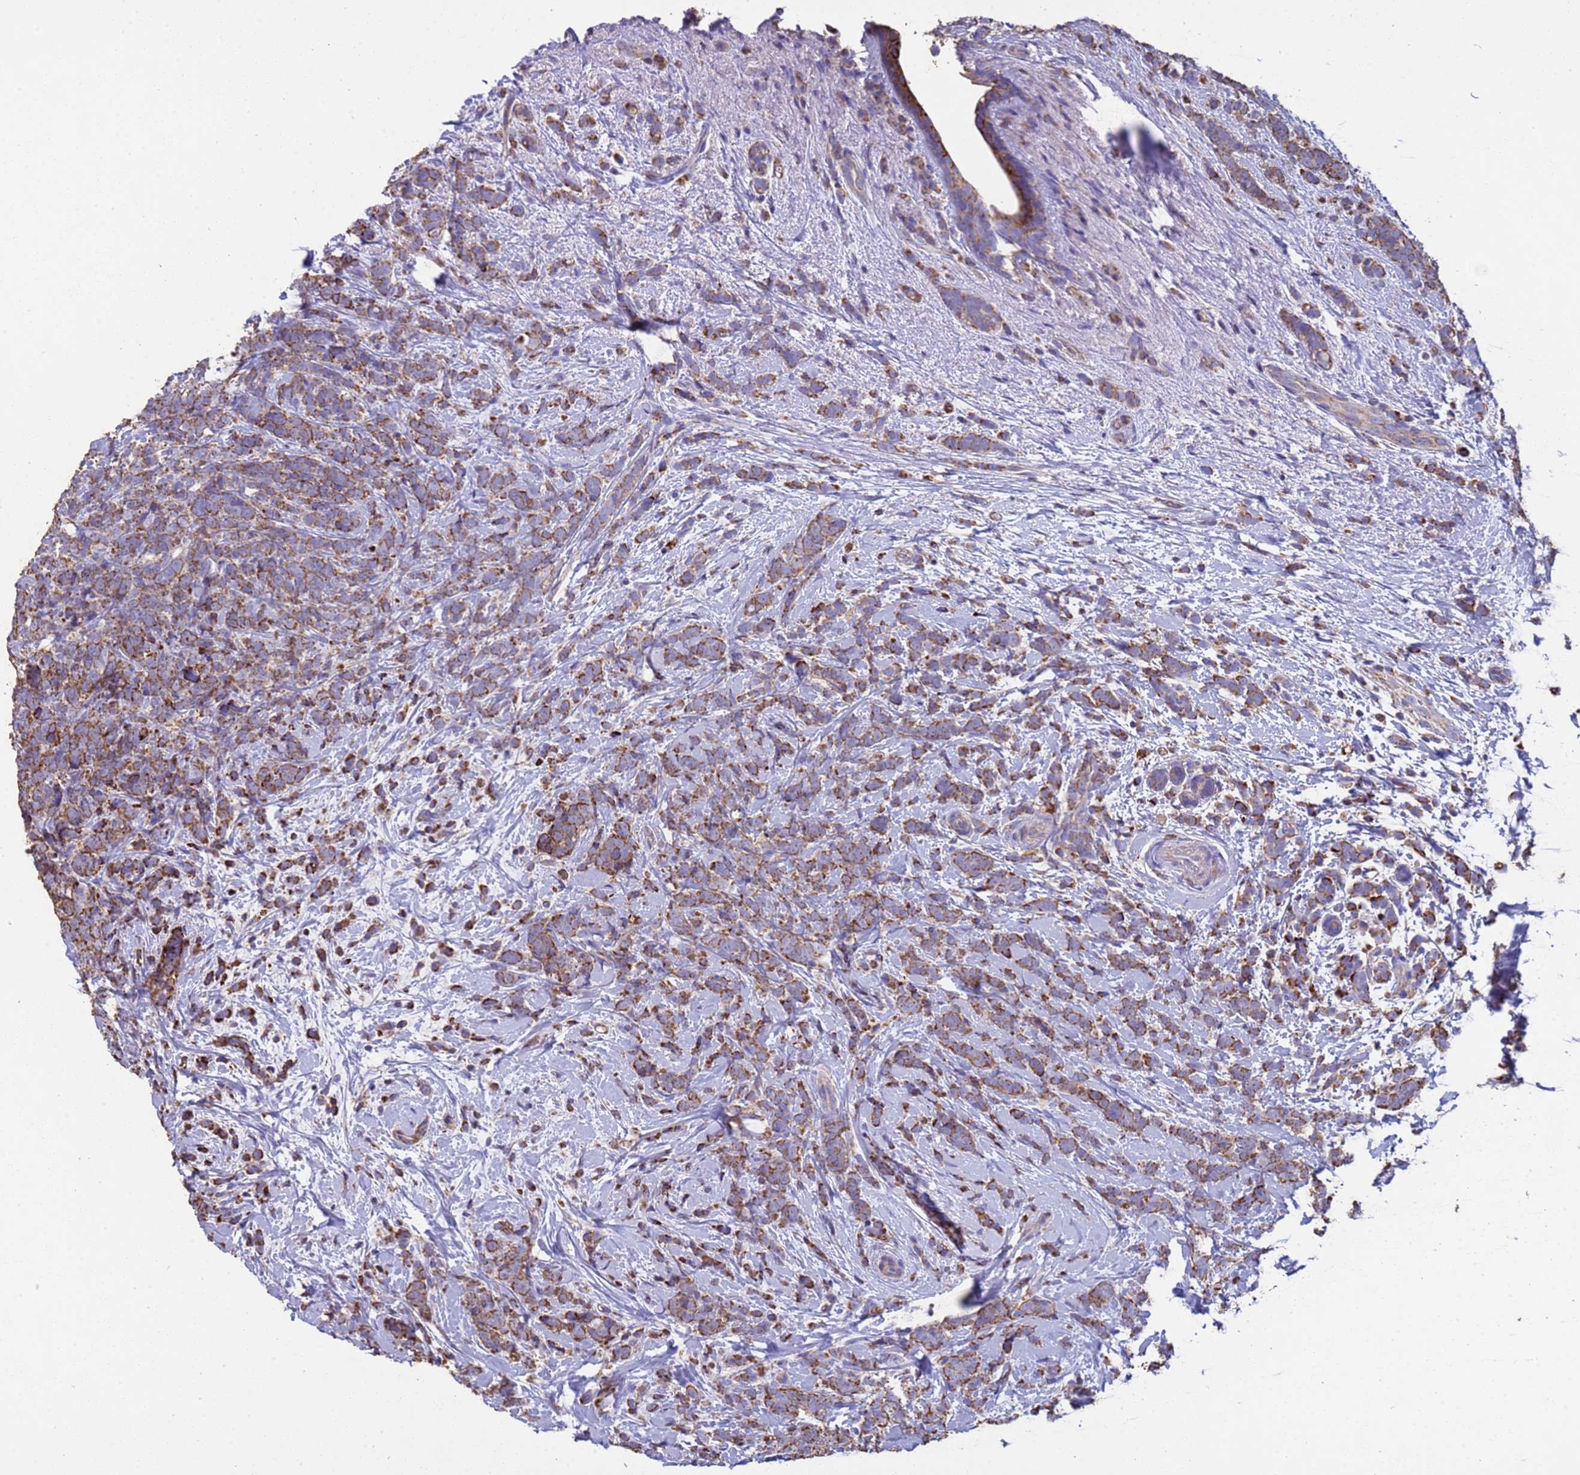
{"staining": {"intensity": "moderate", "quantity": ">75%", "location": "cytoplasmic/membranous"}, "tissue": "breast cancer", "cell_type": "Tumor cells", "image_type": "cancer", "snomed": [{"axis": "morphology", "description": "Lobular carcinoma"}, {"axis": "topography", "description": "Breast"}], "caption": "IHC micrograph of breast lobular carcinoma stained for a protein (brown), which demonstrates medium levels of moderate cytoplasmic/membranous expression in approximately >75% of tumor cells.", "gene": "ZNFX1", "patient": {"sex": "female", "age": 58}}